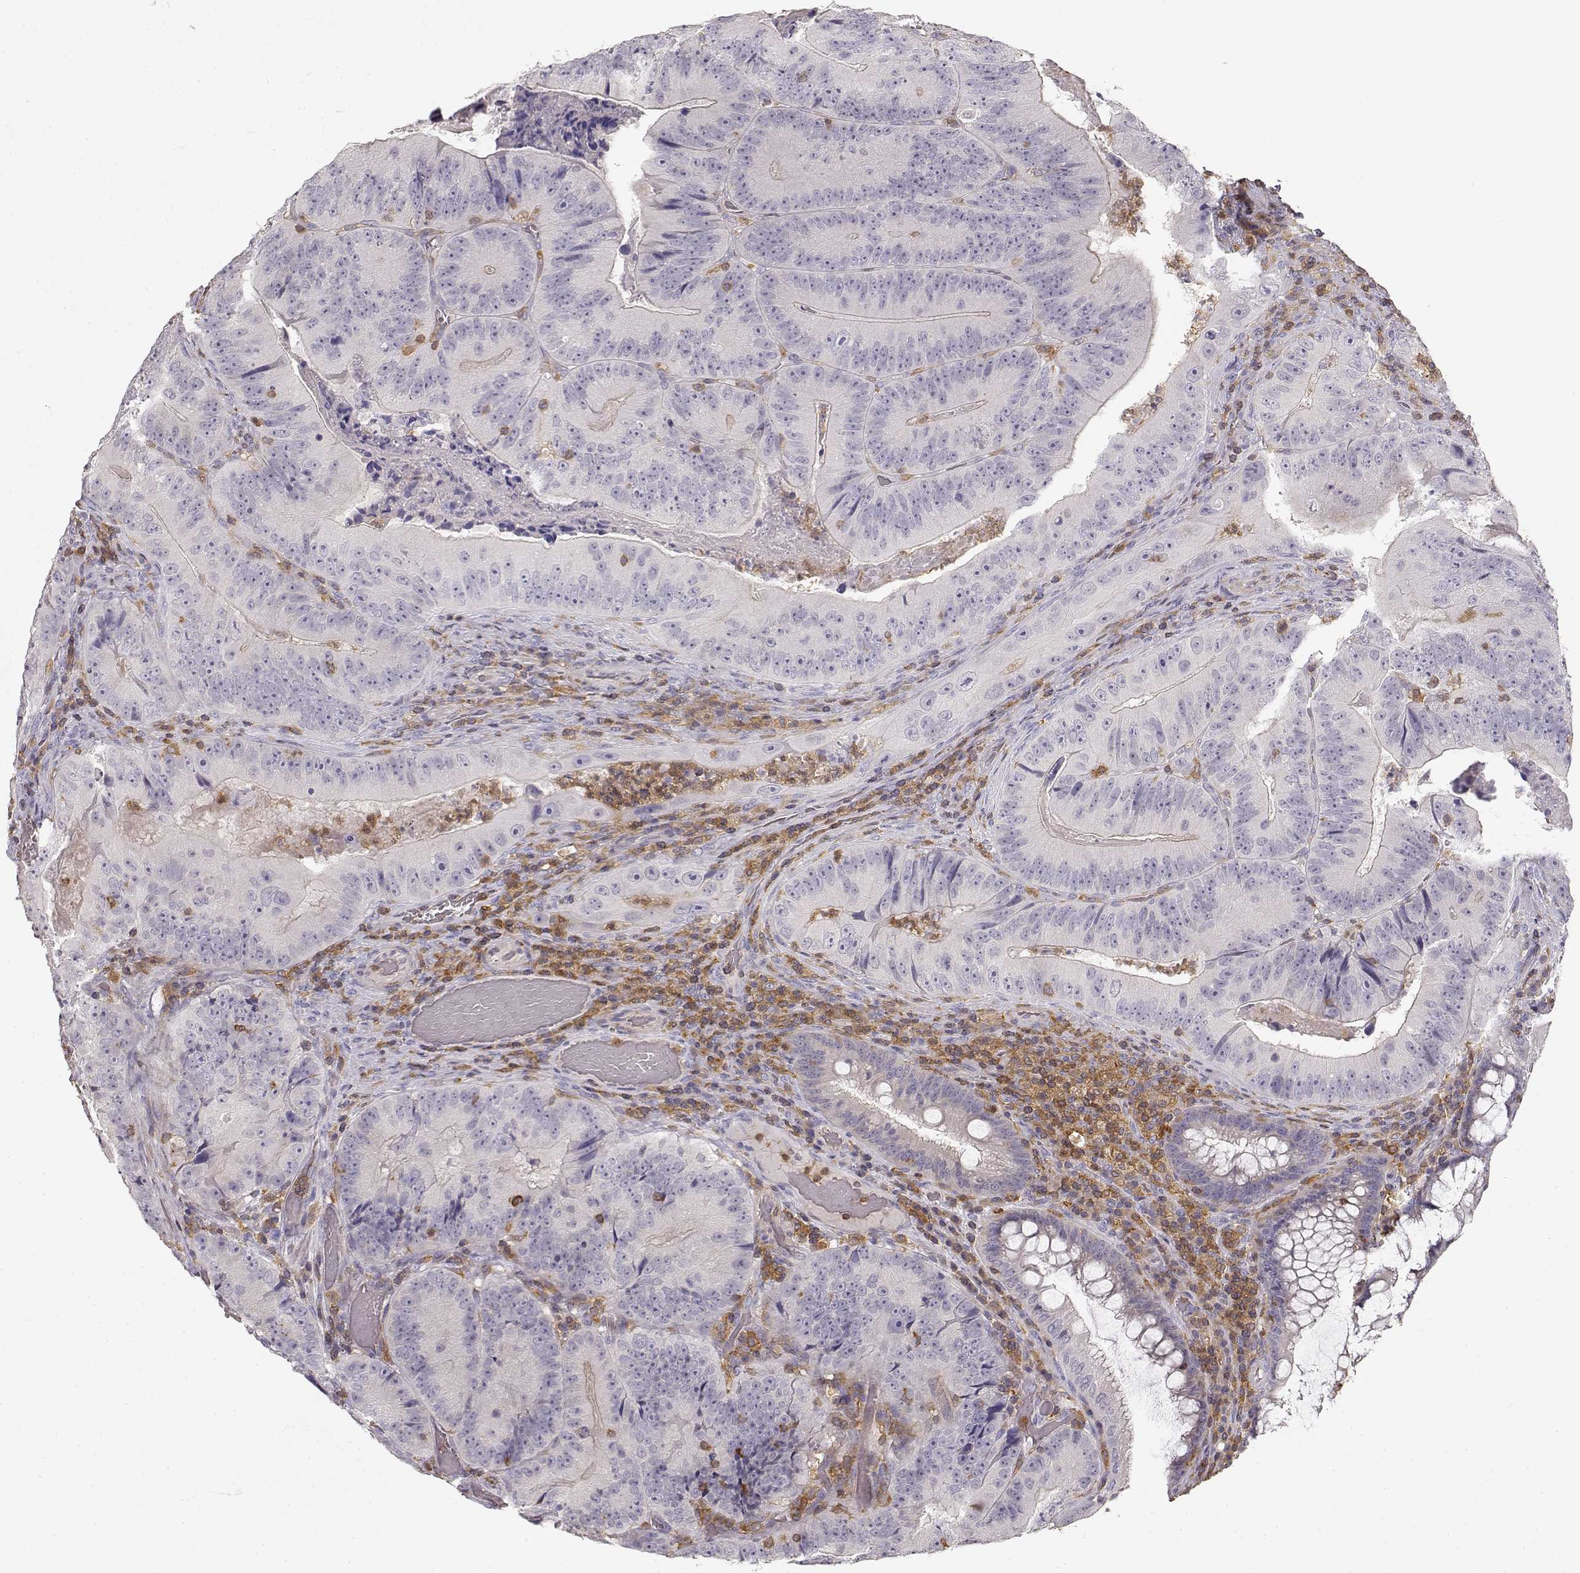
{"staining": {"intensity": "negative", "quantity": "none", "location": "none"}, "tissue": "colorectal cancer", "cell_type": "Tumor cells", "image_type": "cancer", "snomed": [{"axis": "morphology", "description": "Adenocarcinoma, NOS"}, {"axis": "topography", "description": "Colon"}], "caption": "Human colorectal cancer stained for a protein using immunohistochemistry (IHC) reveals no expression in tumor cells.", "gene": "VAV1", "patient": {"sex": "female", "age": 86}}